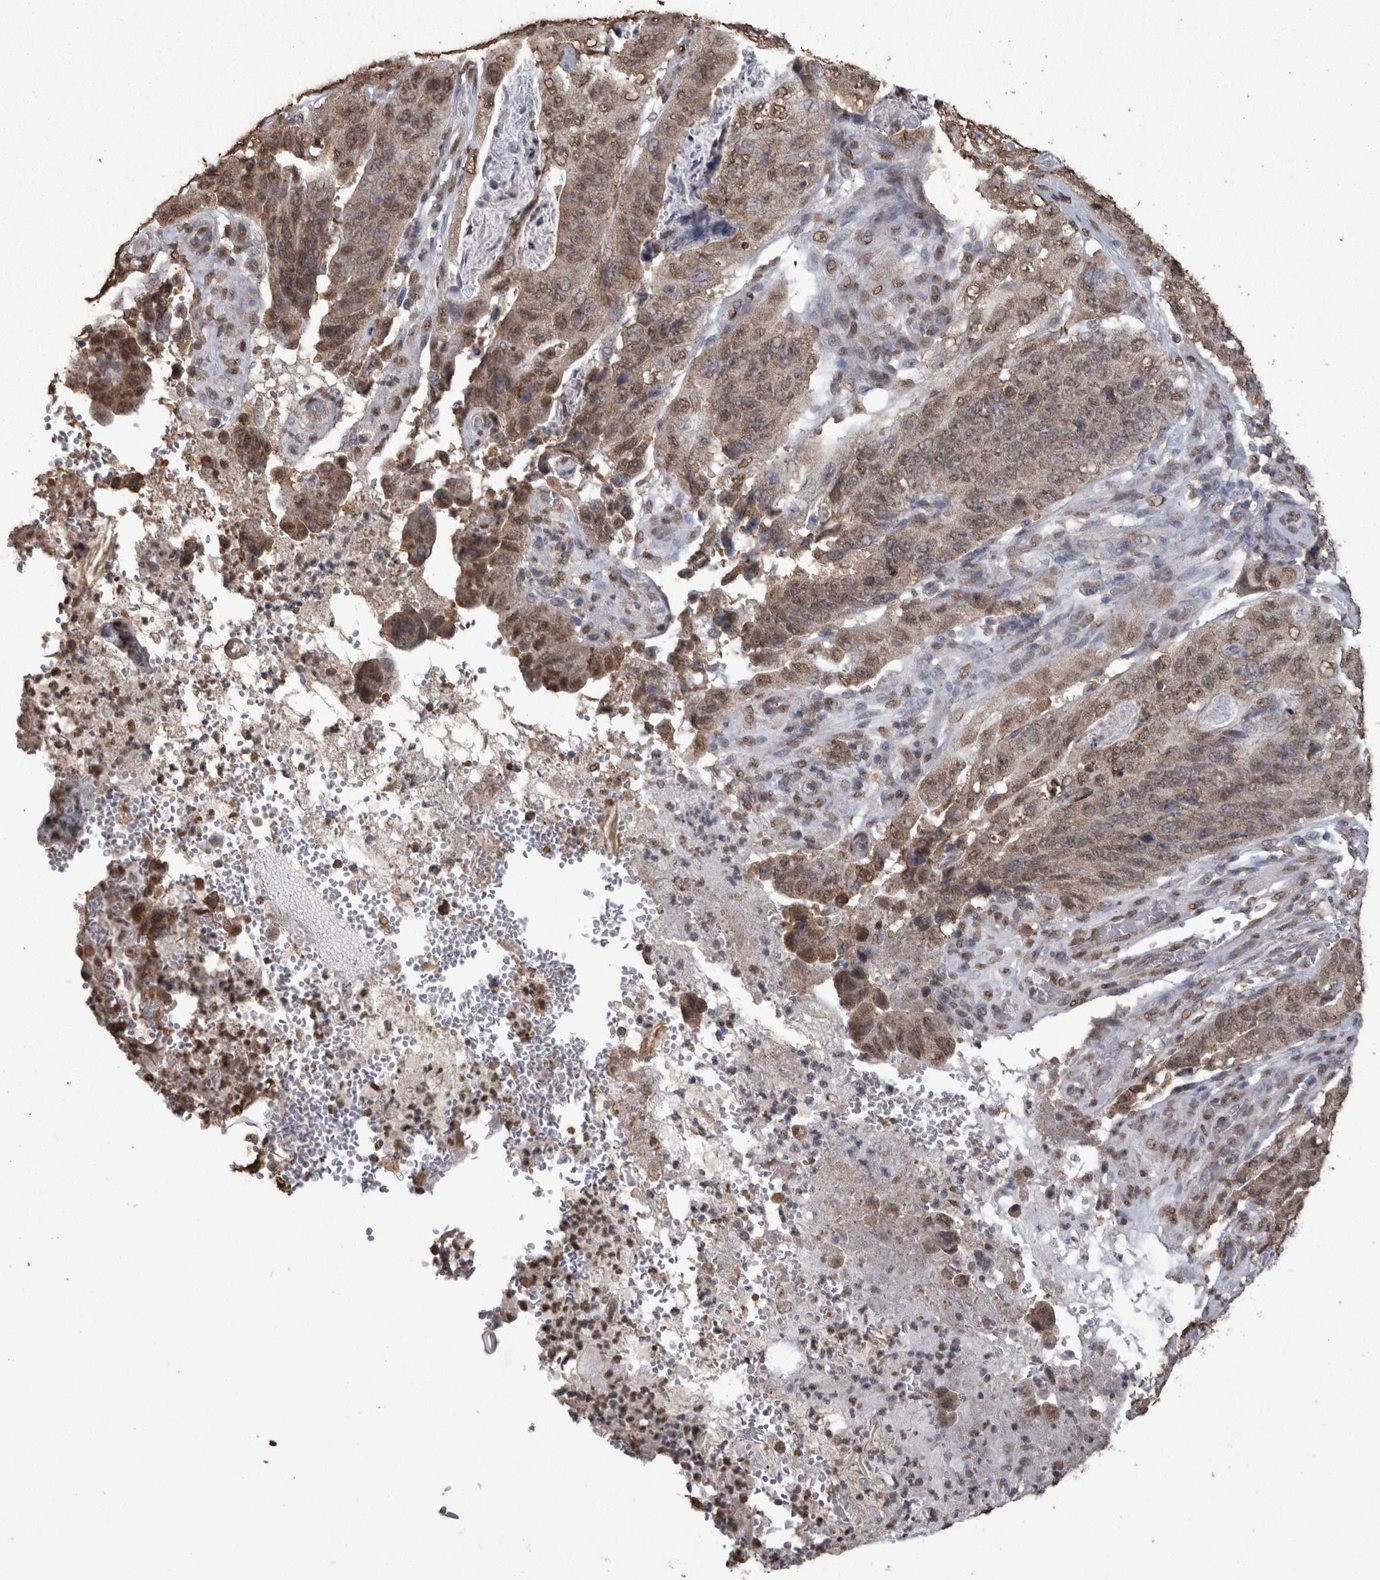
{"staining": {"intensity": "weak", "quantity": ">75%", "location": "cytoplasmic/membranous,nuclear"}, "tissue": "stomach cancer", "cell_type": "Tumor cells", "image_type": "cancer", "snomed": [{"axis": "morphology", "description": "Adenocarcinoma, NOS"}, {"axis": "topography", "description": "Stomach"}], "caption": "Protein staining by immunohistochemistry (IHC) reveals weak cytoplasmic/membranous and nuclear staining in about >75% of tumor cells in adenocarcinoma (stomach). Ihc stains the protein in brown and the nuclei are stained blue.", "gene": "SMAD7", "patient": {"sex": "female", "age": 89}}